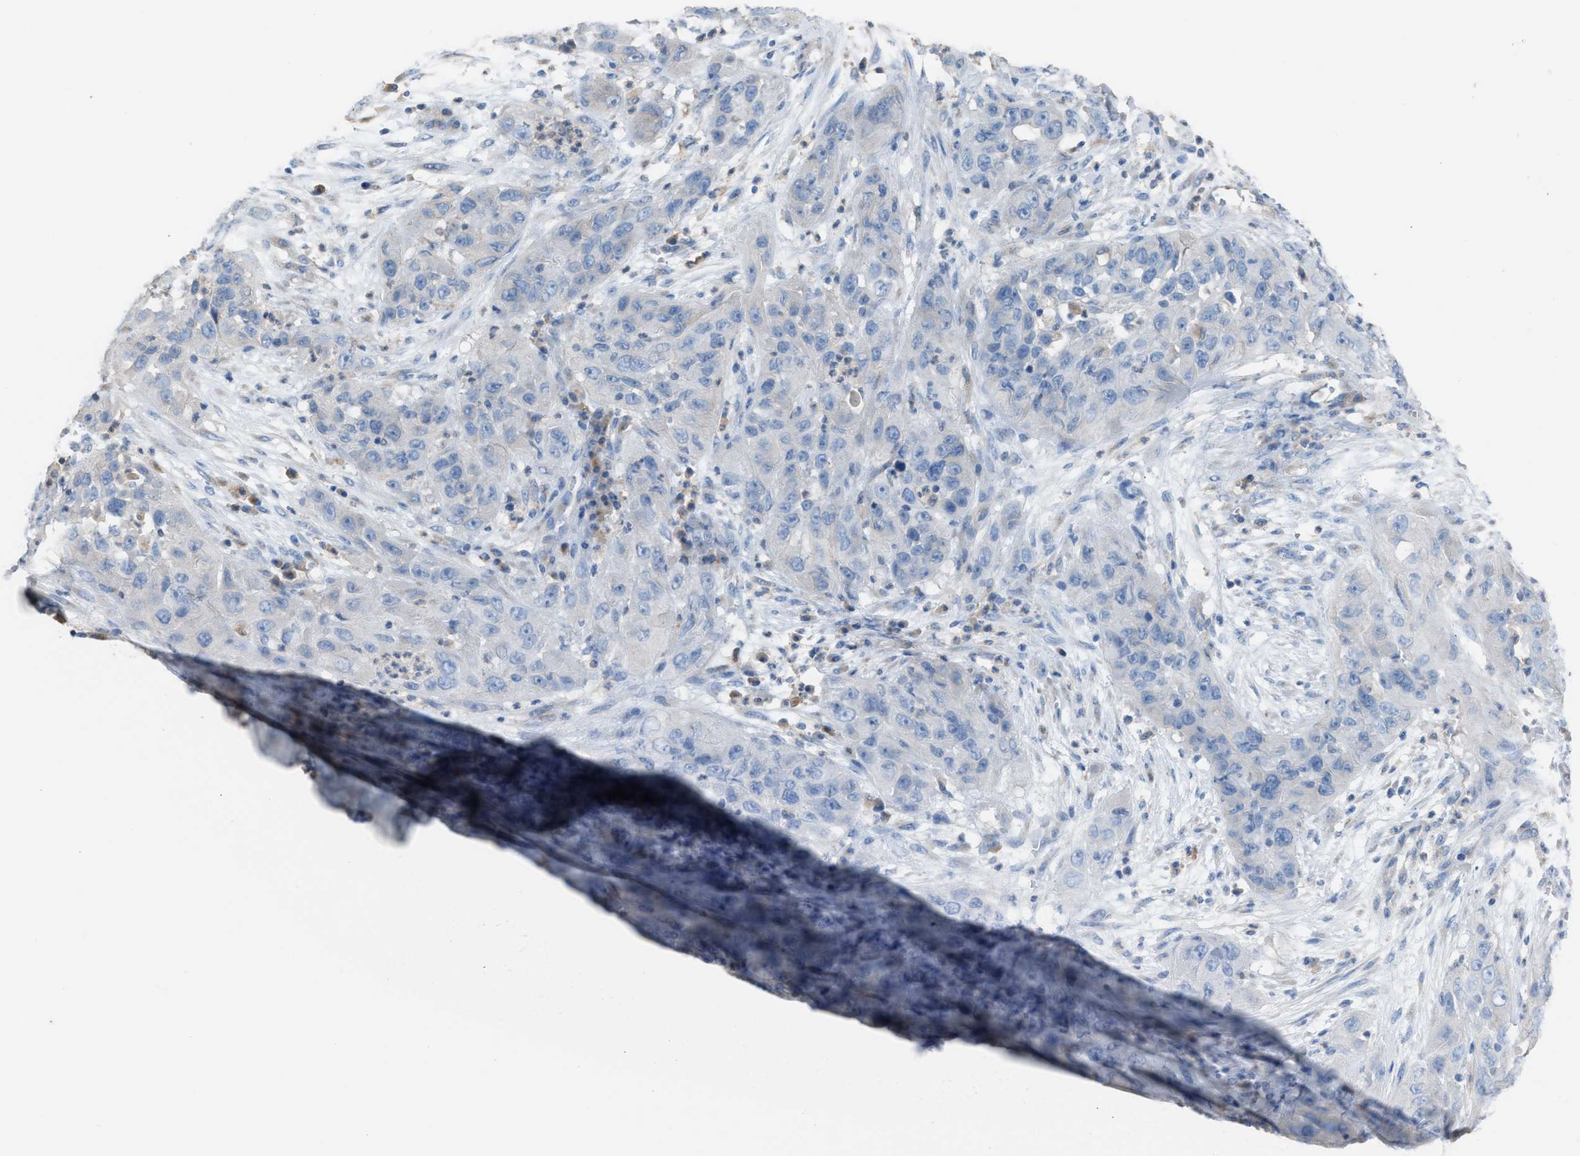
{"staining": {"intensity": "negative", "quantity": "none", "location": "none"}, "tissue": "cervical cancer", "cell_type": "Tumor cells", "image_type": "cancer", "snomed": [{"axis": "morphology", "description": "Squamous cell carcinoma, NOS"}, {"axis": "topography", "description": "Cervix"}], "caption": "Tumor cells show no significant staining in cervical cancer.", "gene": "NQO2", "patient": {"sex": "female", "age": 32}}